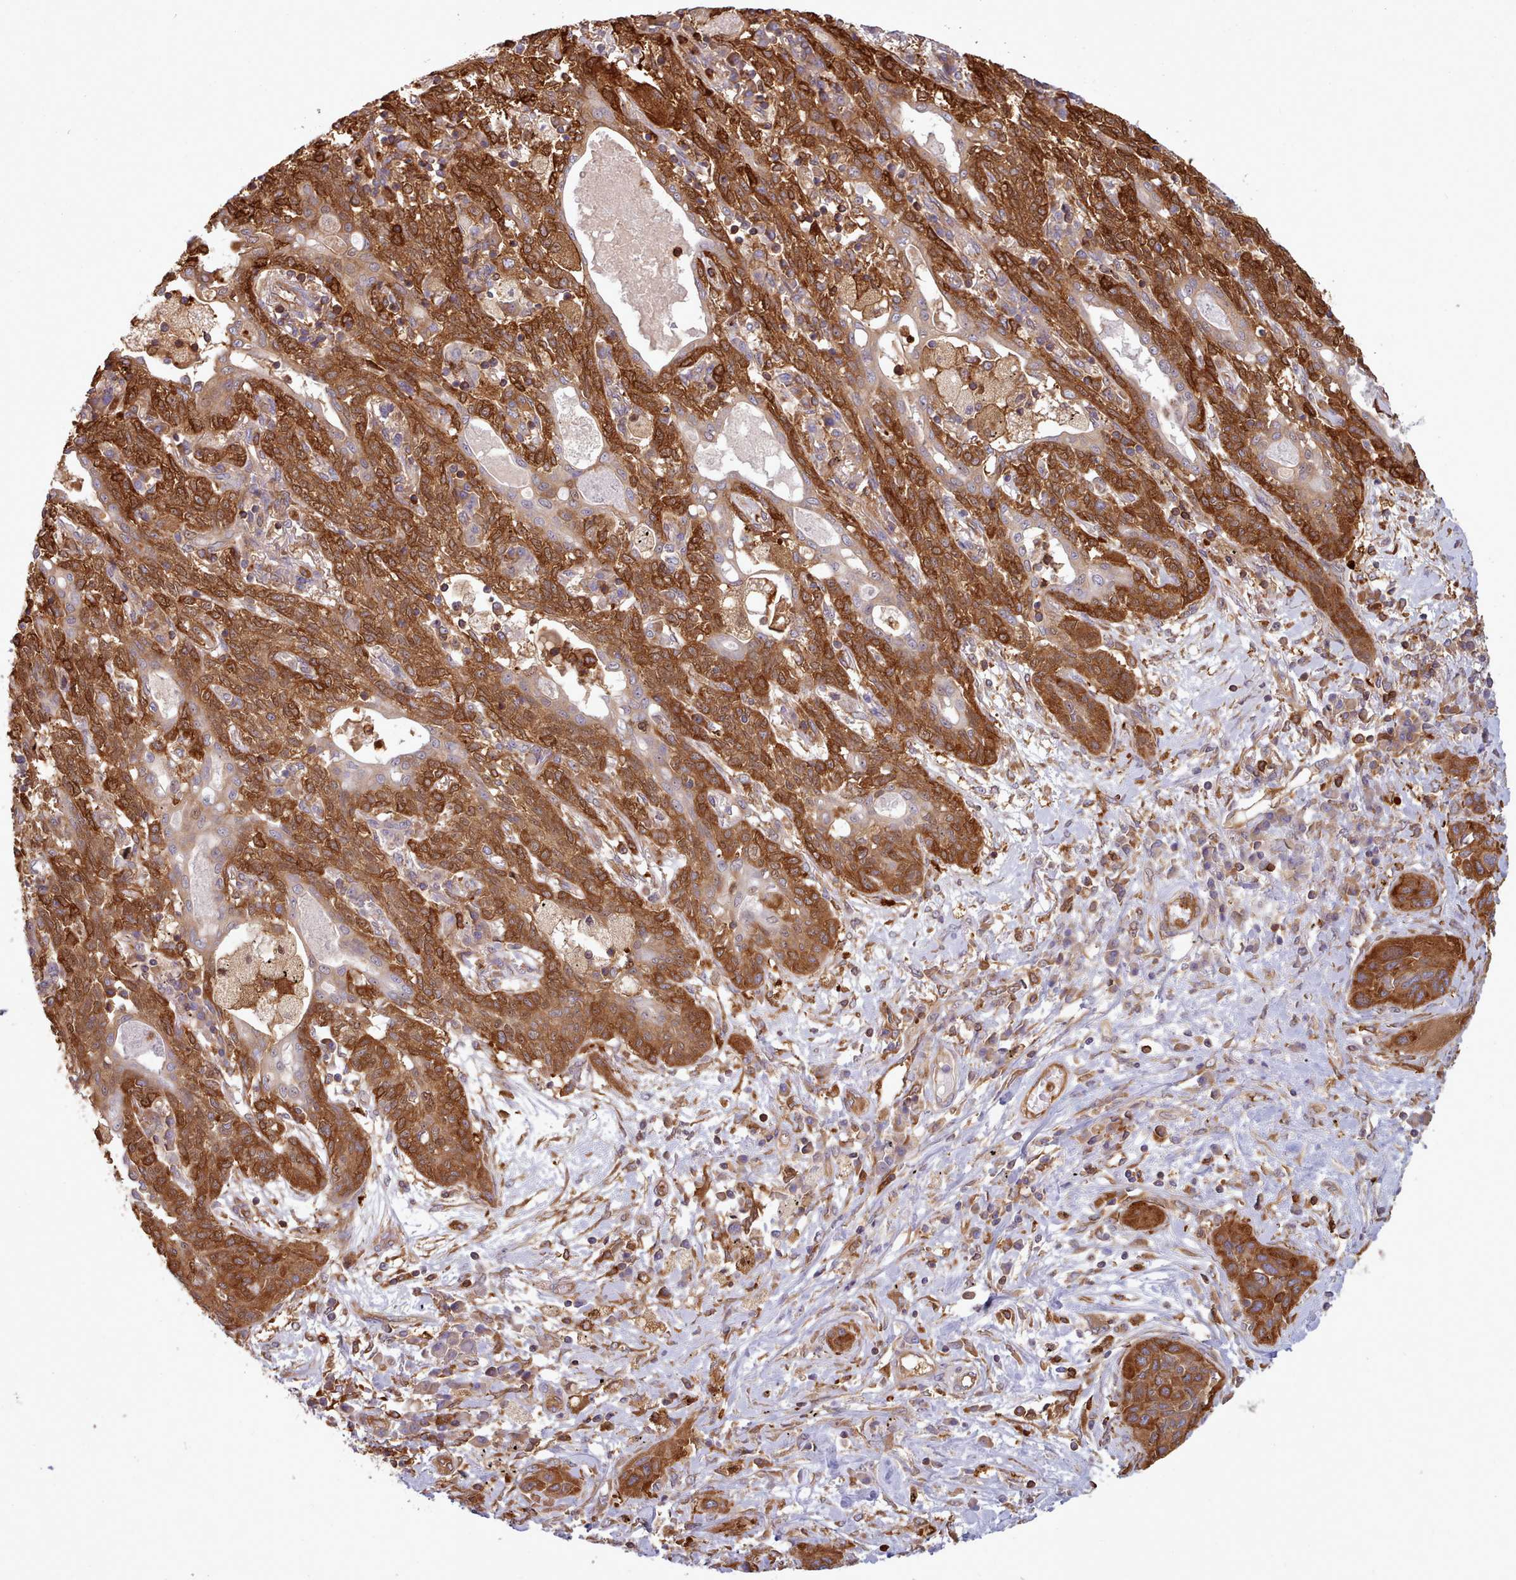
{"staining": {"intensity": "strong", "quantity": ">75%", "location": "cytoplasmic/membranous"}, "tissue": "lung cancer", "cell_type": "Tumor cells", "image_type": "cancer", "snomed": [{"axis": "morphology", "description": "Squamous cell carcinoma, NOS"}, {"axis": "topography", "description": "Lung"}], "caption": "Human squamous cell carcinoma (lung) stained with a protein marker reveals strong staining in tumor cells.", "gene": "SLC4A9", "patient": {"sex": "female", "age": 70}}